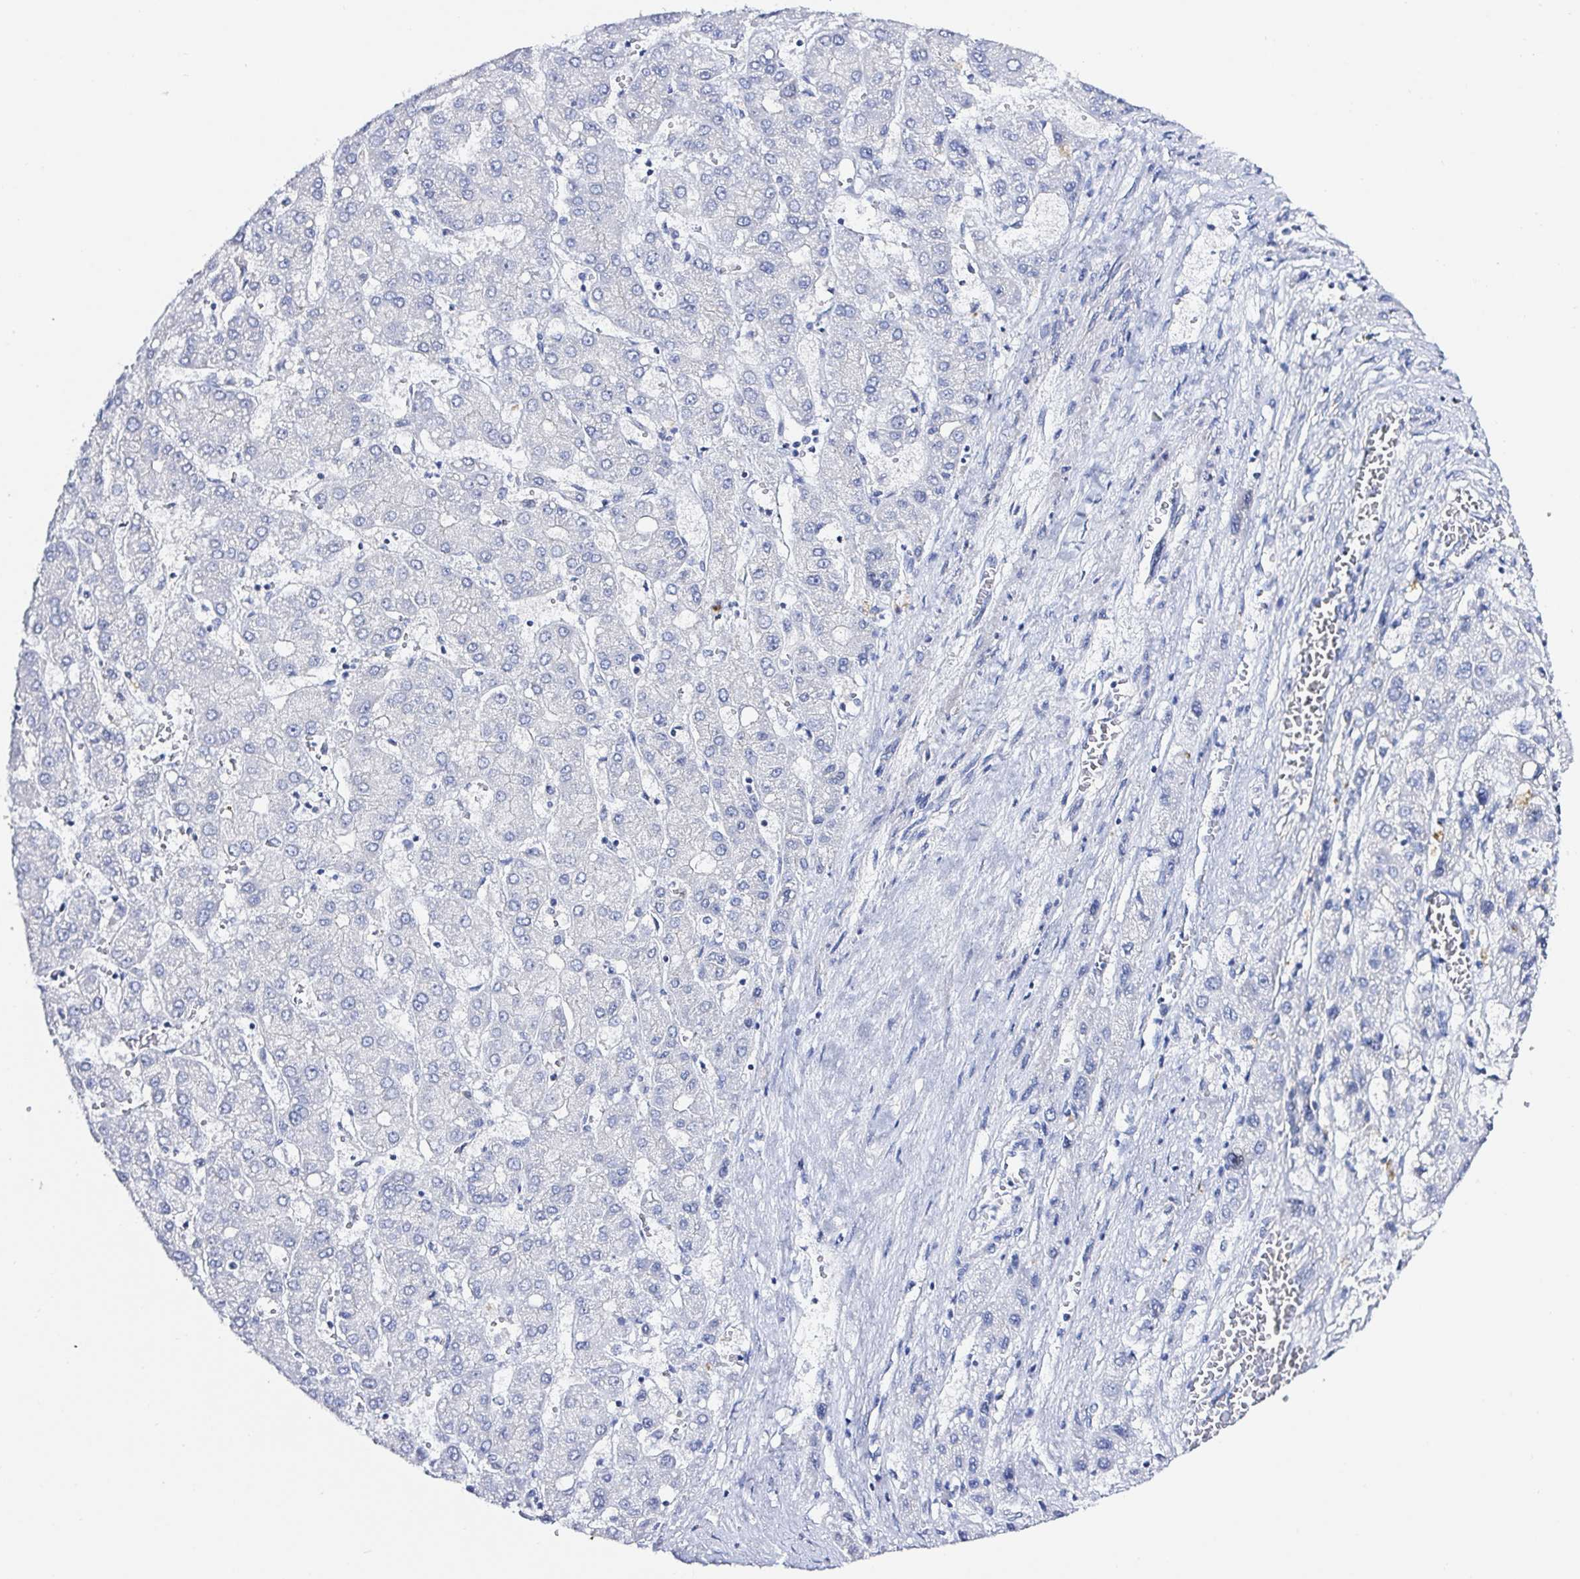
{"staining": {"intensity": "negative", "quantity": "none", "location": "none"}, "tissue": "liver cancer", "cell_type": "Tumor cells", "image_type": "cancer", "snomed": [{"axis": "morphology", "description": "Carcinoma, Hepatocellular, NOS"}, {"axis": "topography", "description": "Liver"}], "caption": "Tumor cells show no significant protein expression in hepatocellular carcinoma (liver).", "gene": "OR10K1", "patient": {"sex": "female", "age": 73}}